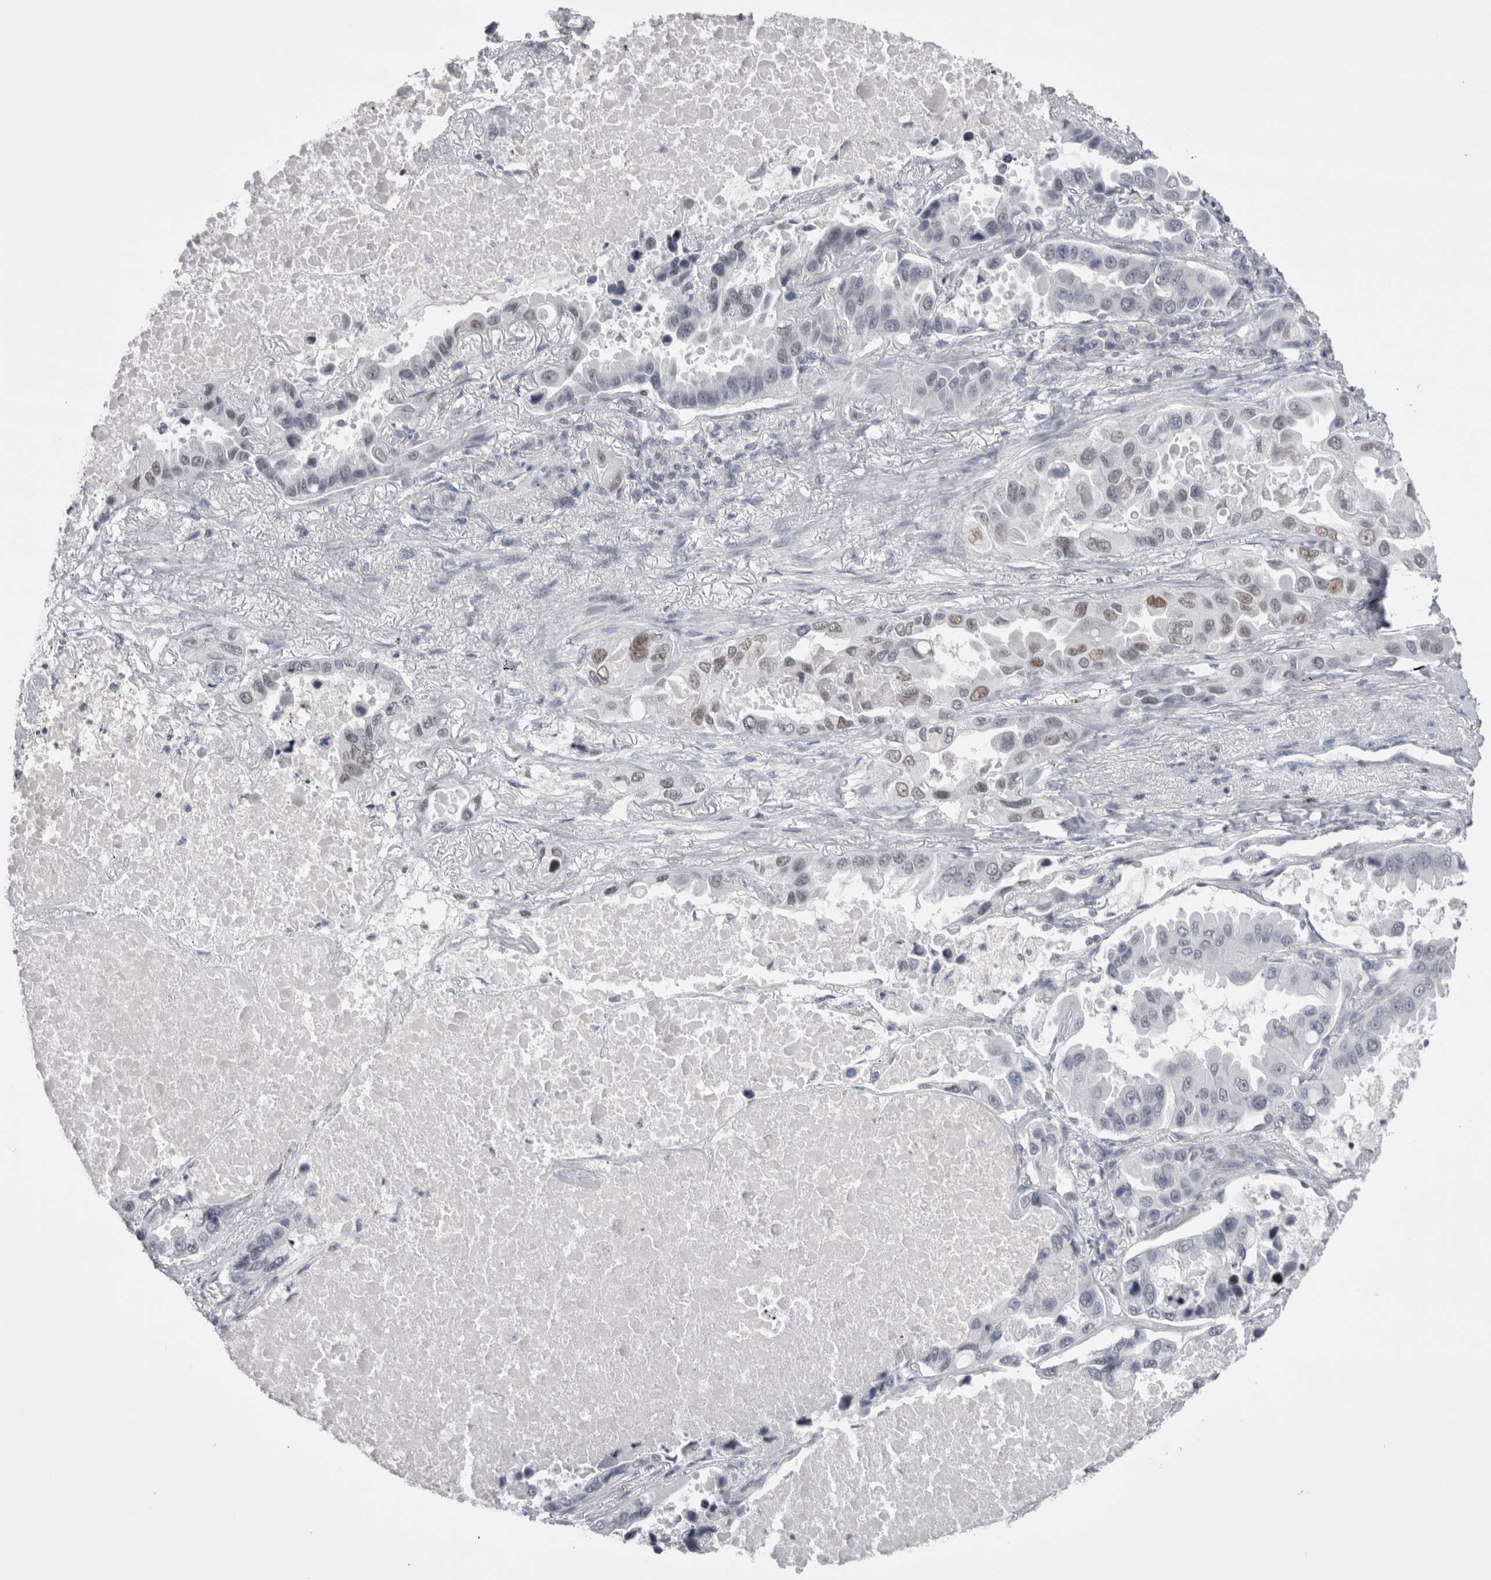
{"staining": {"intensity": "weak", "quantity": "<25%", "location": "nuclear"}, "tissue": "lung cancer", "cell_type": "Tumor cells", "image_type": "cancer", "snomed": [{"axis": "morphology", "description": "Adenocarcinoma, NOS"}, {"axis": "topography", "description": "Lung"}], "caption": "Micrograph shows no protein expression in tumor cells of adenocarcinoma (lung) tissue. (Brightfield microscopy of DAB (3,3'-diaminobenzidine) IHC at high magnification).", "gene": "FNDC8", "patient": {"sex": "male", "age": 64}}